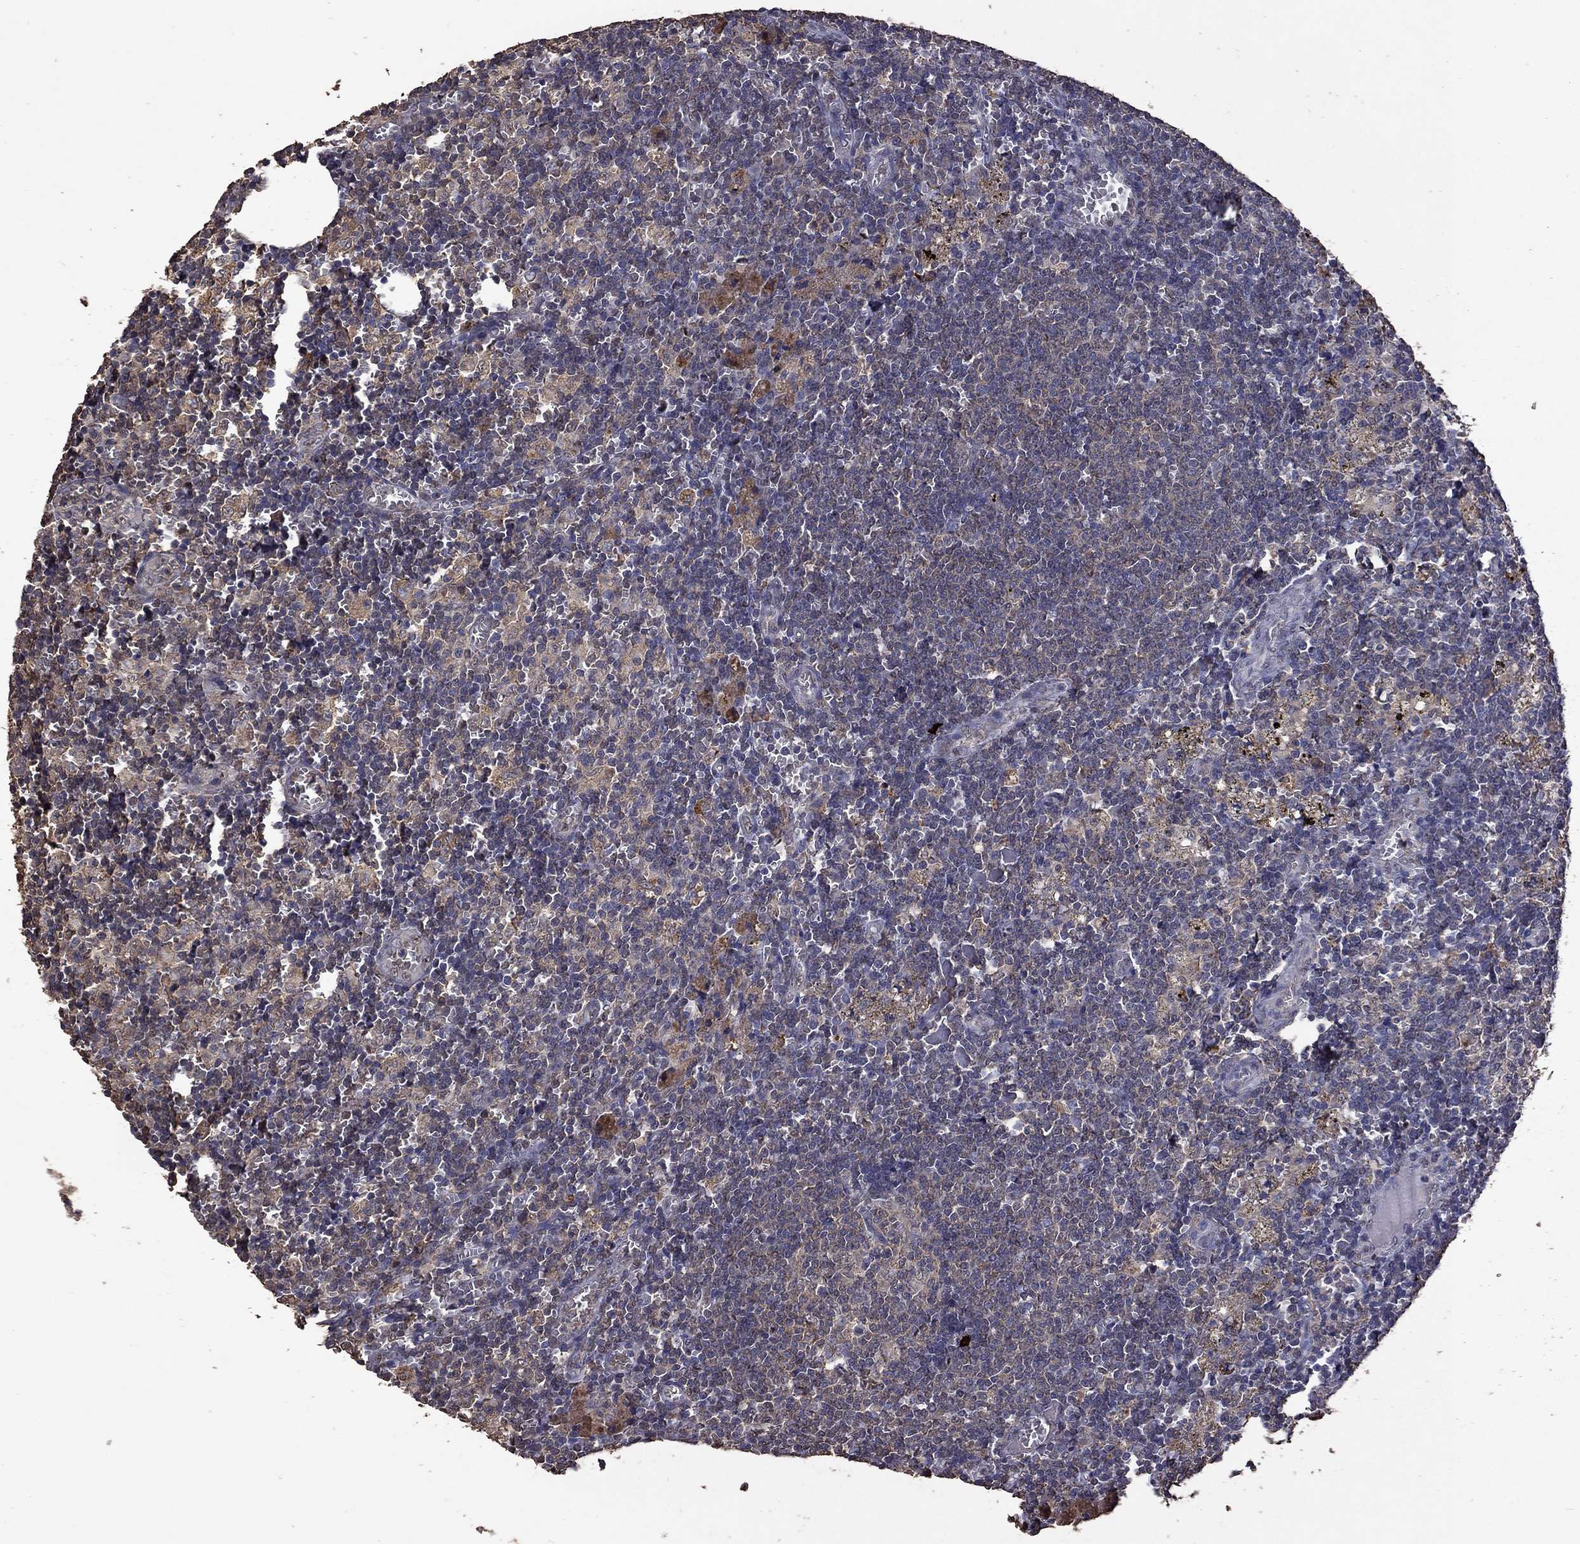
{"staining": {"intensity": "negative", "quantity": "none", "location": "none"}, "tissue": "lymph node", "cell_type": "Germinal center cells", "image_type": "normal", "snomed": [{"axis": "morphology", "description": "Normal tissue, NOS"}, {"axis": "topography", "description": "Lymph node"}], "caption": "A high-resolution micrograph shows immunohistochemistry staining of benign lymph node, which reveals no significant staining in germinal center cells.", "gene": "SERPINA5", "patient": {"sex": "male", "age": 62}}